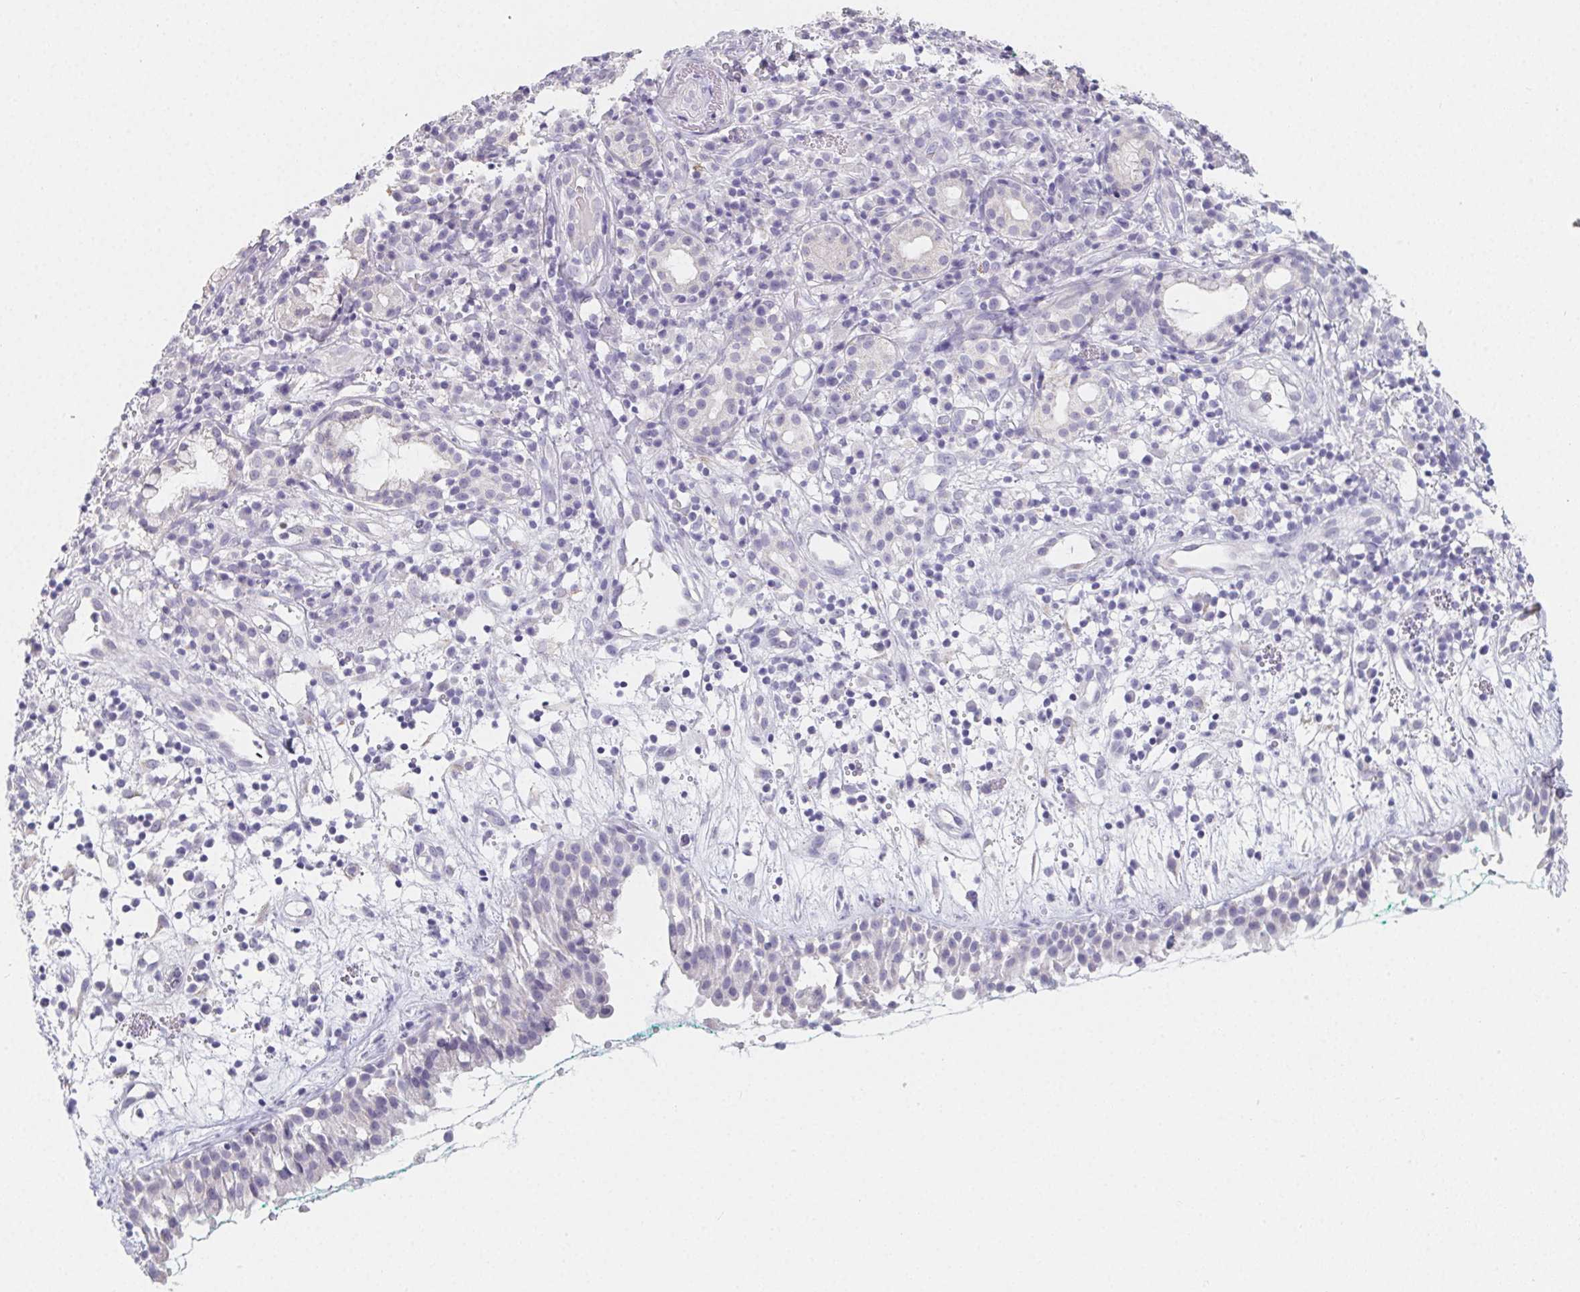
{"staining": {"intensity": "negative", "quantity": "none", "location": "none"}, "tissue": "nasopharynx", "cell_type": "Respiratory epithelial cells", "image_type": "normal", "snomed": [{"axis": "morphology", "description": "Normal tissue, NOS"}, {"axis": "morphology", "description": "Basal cell carcinoma"}, {"axis": "topography", "description": "Cartilage tissue"}, {"axis": "topography", "description": "Nasopharynx"}, {"axis": "topography", "description": "Oral tissue"}], "caption": "High magnification brightfield microscopy of benign nasopharynx stained with DAB (brown) and counterstained with hematoxylin (blue): respiratory epithelial cells show no significant positivity. (DAB (3,3'-diaminobenzidine) IHC visualized using brightfield microscopy, high magnification).", "gene": "GLIPR1L1", "patient": {"sex": "female", "age": 77}}